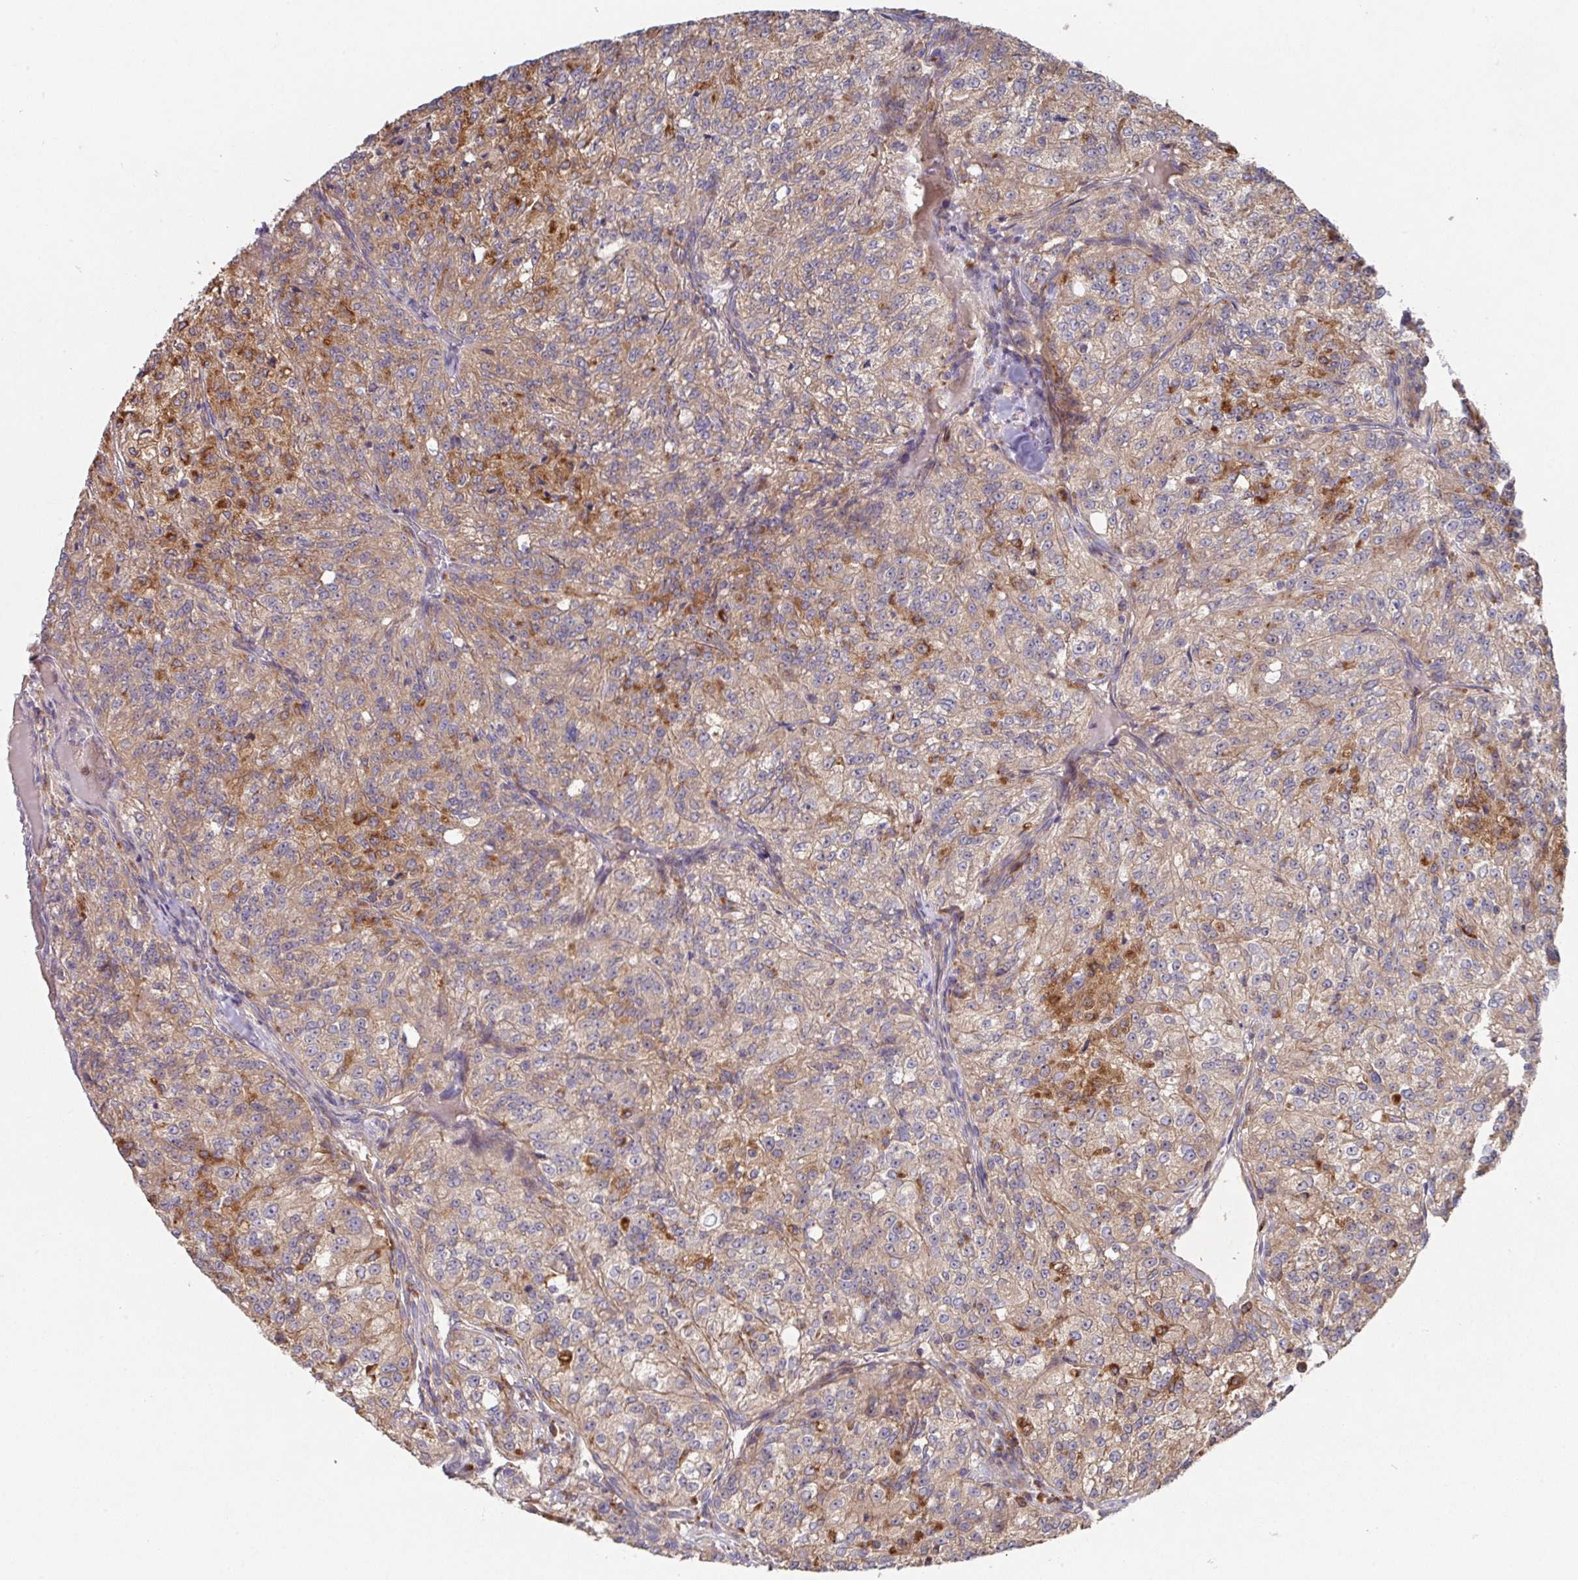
{"staining": {"intensity": "moderate", "quantity": "25%-75%", "location": "cytoplasmic/membranous"}, "tissue": "renal cancer", "cell_type": "Tumor cells", "image_type": "cancer", "snomed": [{"axis": "morphology", "description": "Adenocarcinoma, NOS"}, {"axis": "topography", "description": "Kidney"}], "caption": "Protein staining of renal cancer (adenocarcinoma) tissue demonstrates moderate cytoplasmic/membranous expression in approximately 25%-75% of tumor cells. (DAB = brown stain, brightfield microscopy at high magnification).", "gene": "TRIM14", "patient": {"sex": "female", "age": 63}}